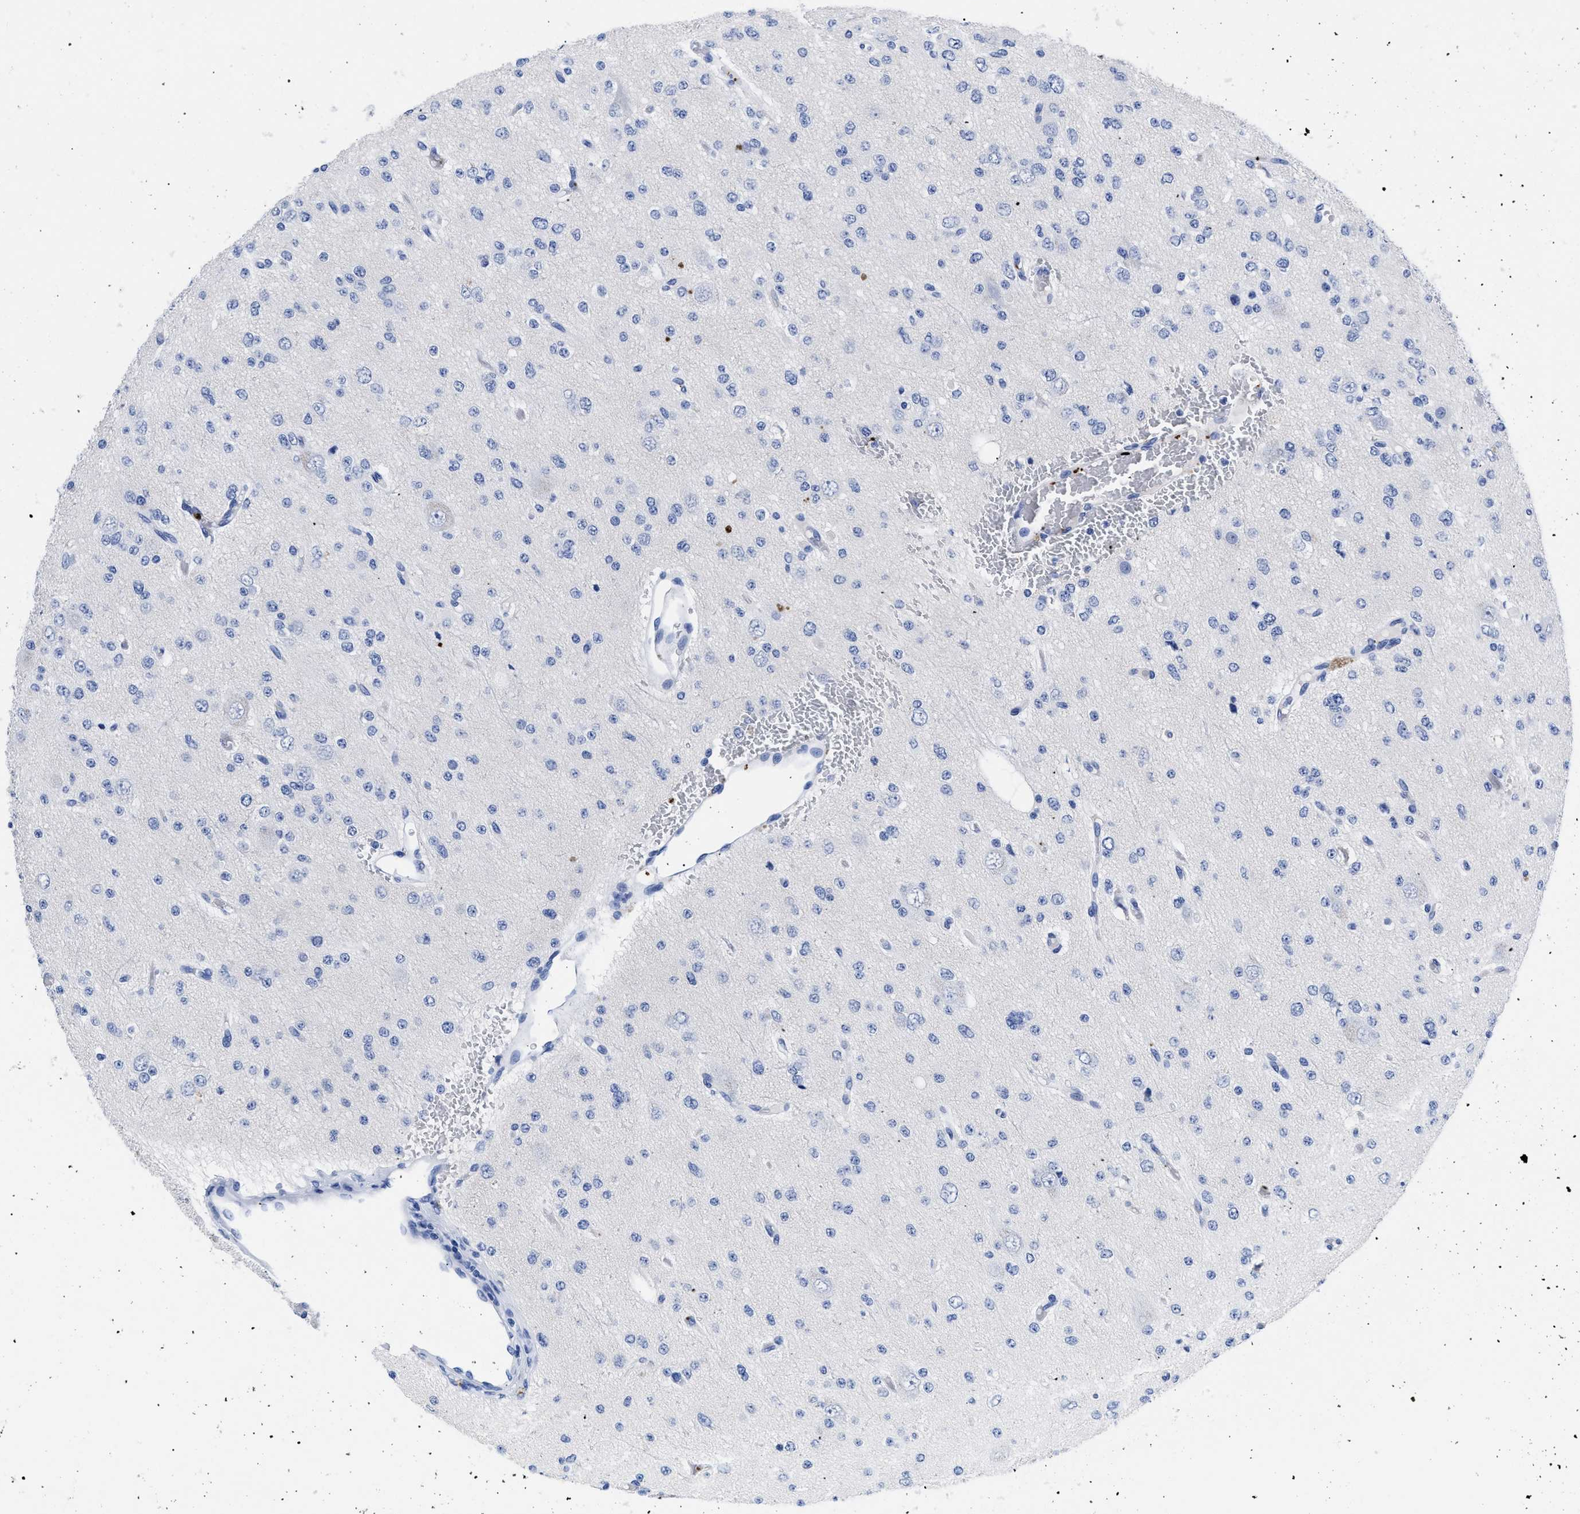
{"staining": {"intensity": "negative", "quantity": "none", "location": "none"}, "tissue": "glioma", "cell_type": "Tumor cells", "image_type": "cancer", "snomed": [{"axis": "morphology", "description": "Glioma, malignant, Low grade"}, {"axis": "topography", "description": "Brain"}], "caption": "A micrograph of human glioma is negative for staining in tumor cells.", "gene": "TREML1", "patient": {"sex": "male", "age": 38}}